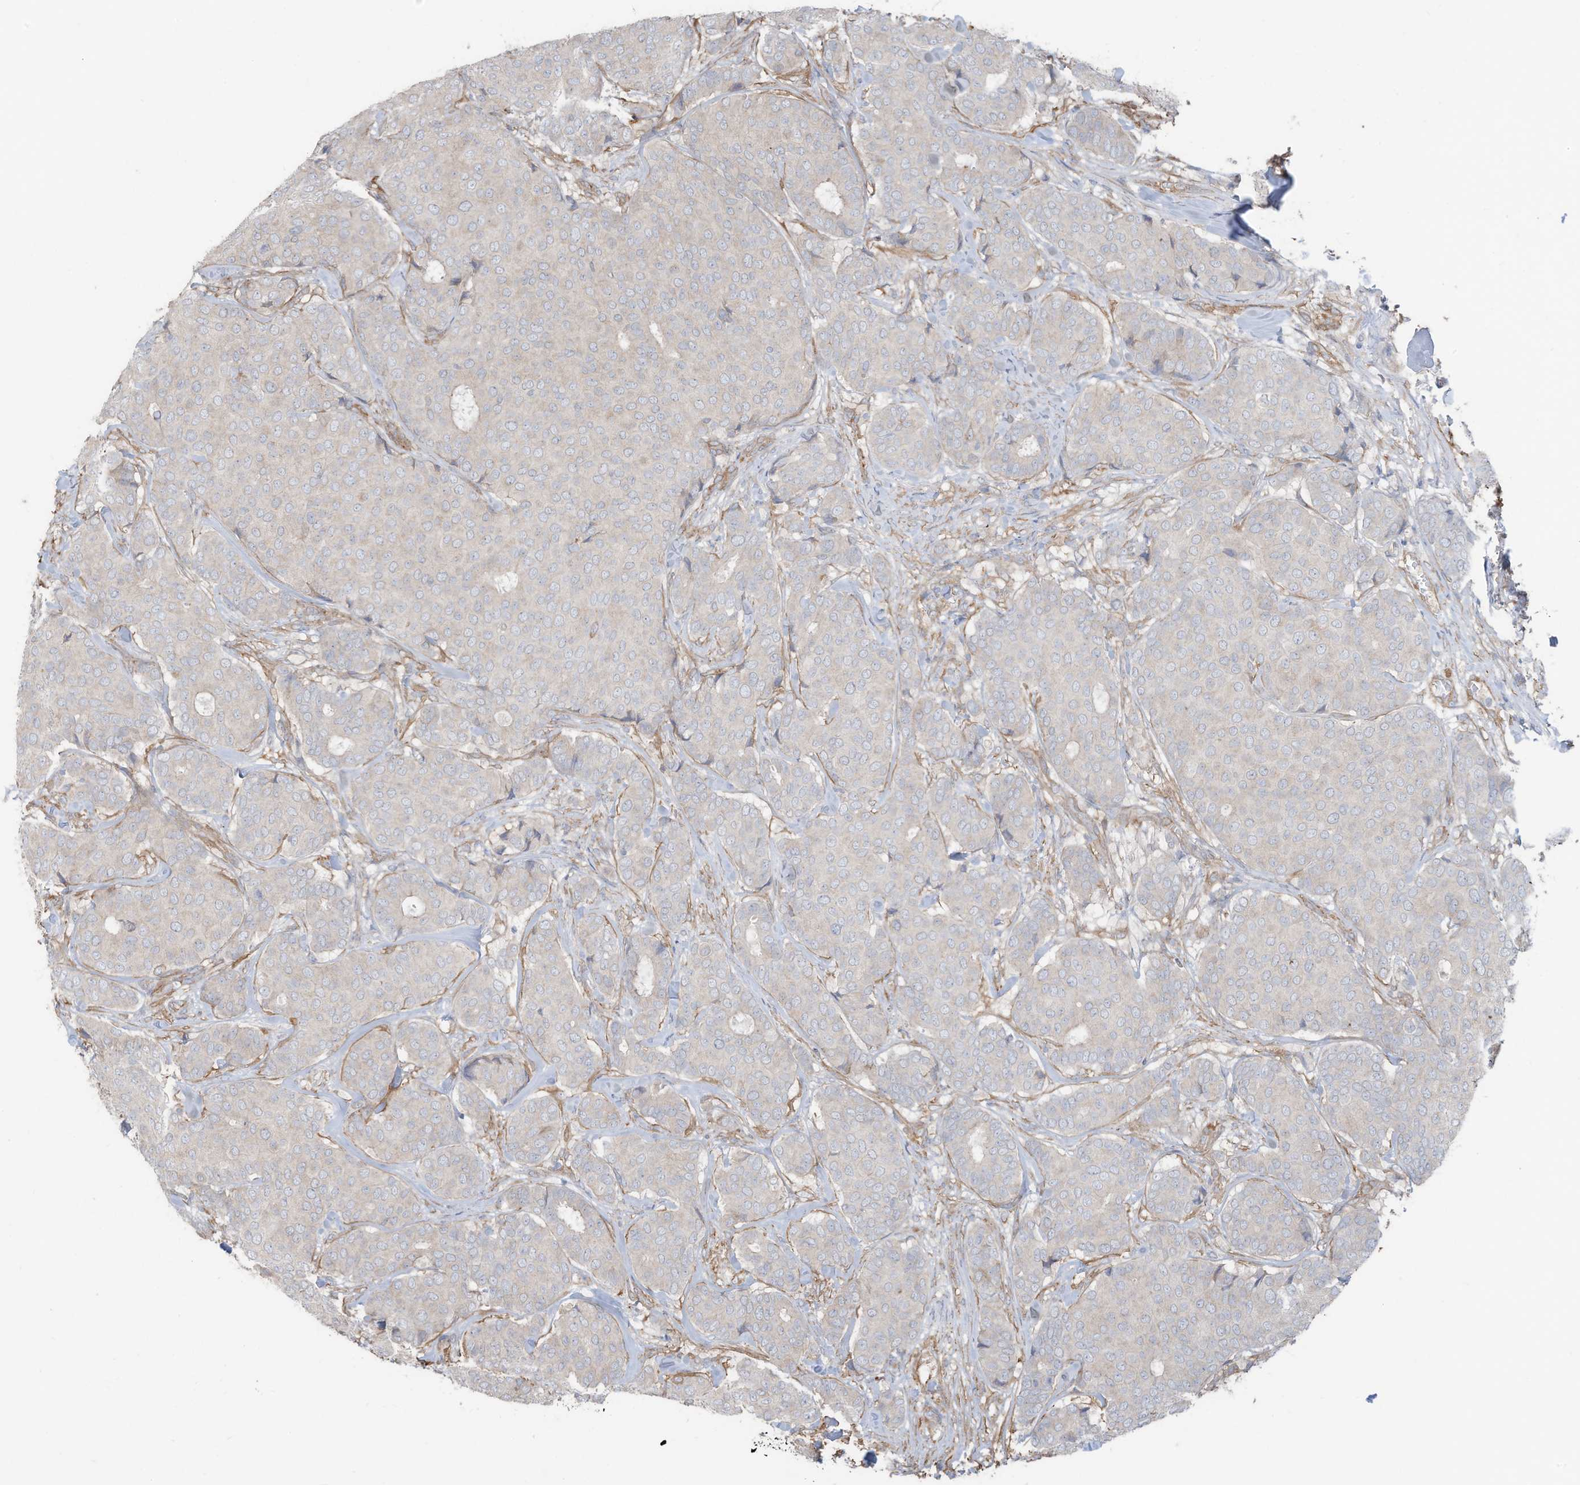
{"staining": {"intensity": "negative", "quantity": "none", "location": "none"}, "tissue": "breast cancer", "cell_type": "Tumor cells", "image_type": "cancer", "snomed": [{"axis": "morphology", "description": "Duct carcinoma"}, {"axis": "topography", "description": "Breast"}], "caption": "The immunohistochemistry micrograph has no significant staining in tumor cells of breast cancer tissue. The staining is performed using DAB (3,3'-diaminobenzidine) brown chromogen with nuclei counter-stained in using hematoxylin.", "gene": "SLC17A7", "patient": {"sex": "female", "age": 75}}